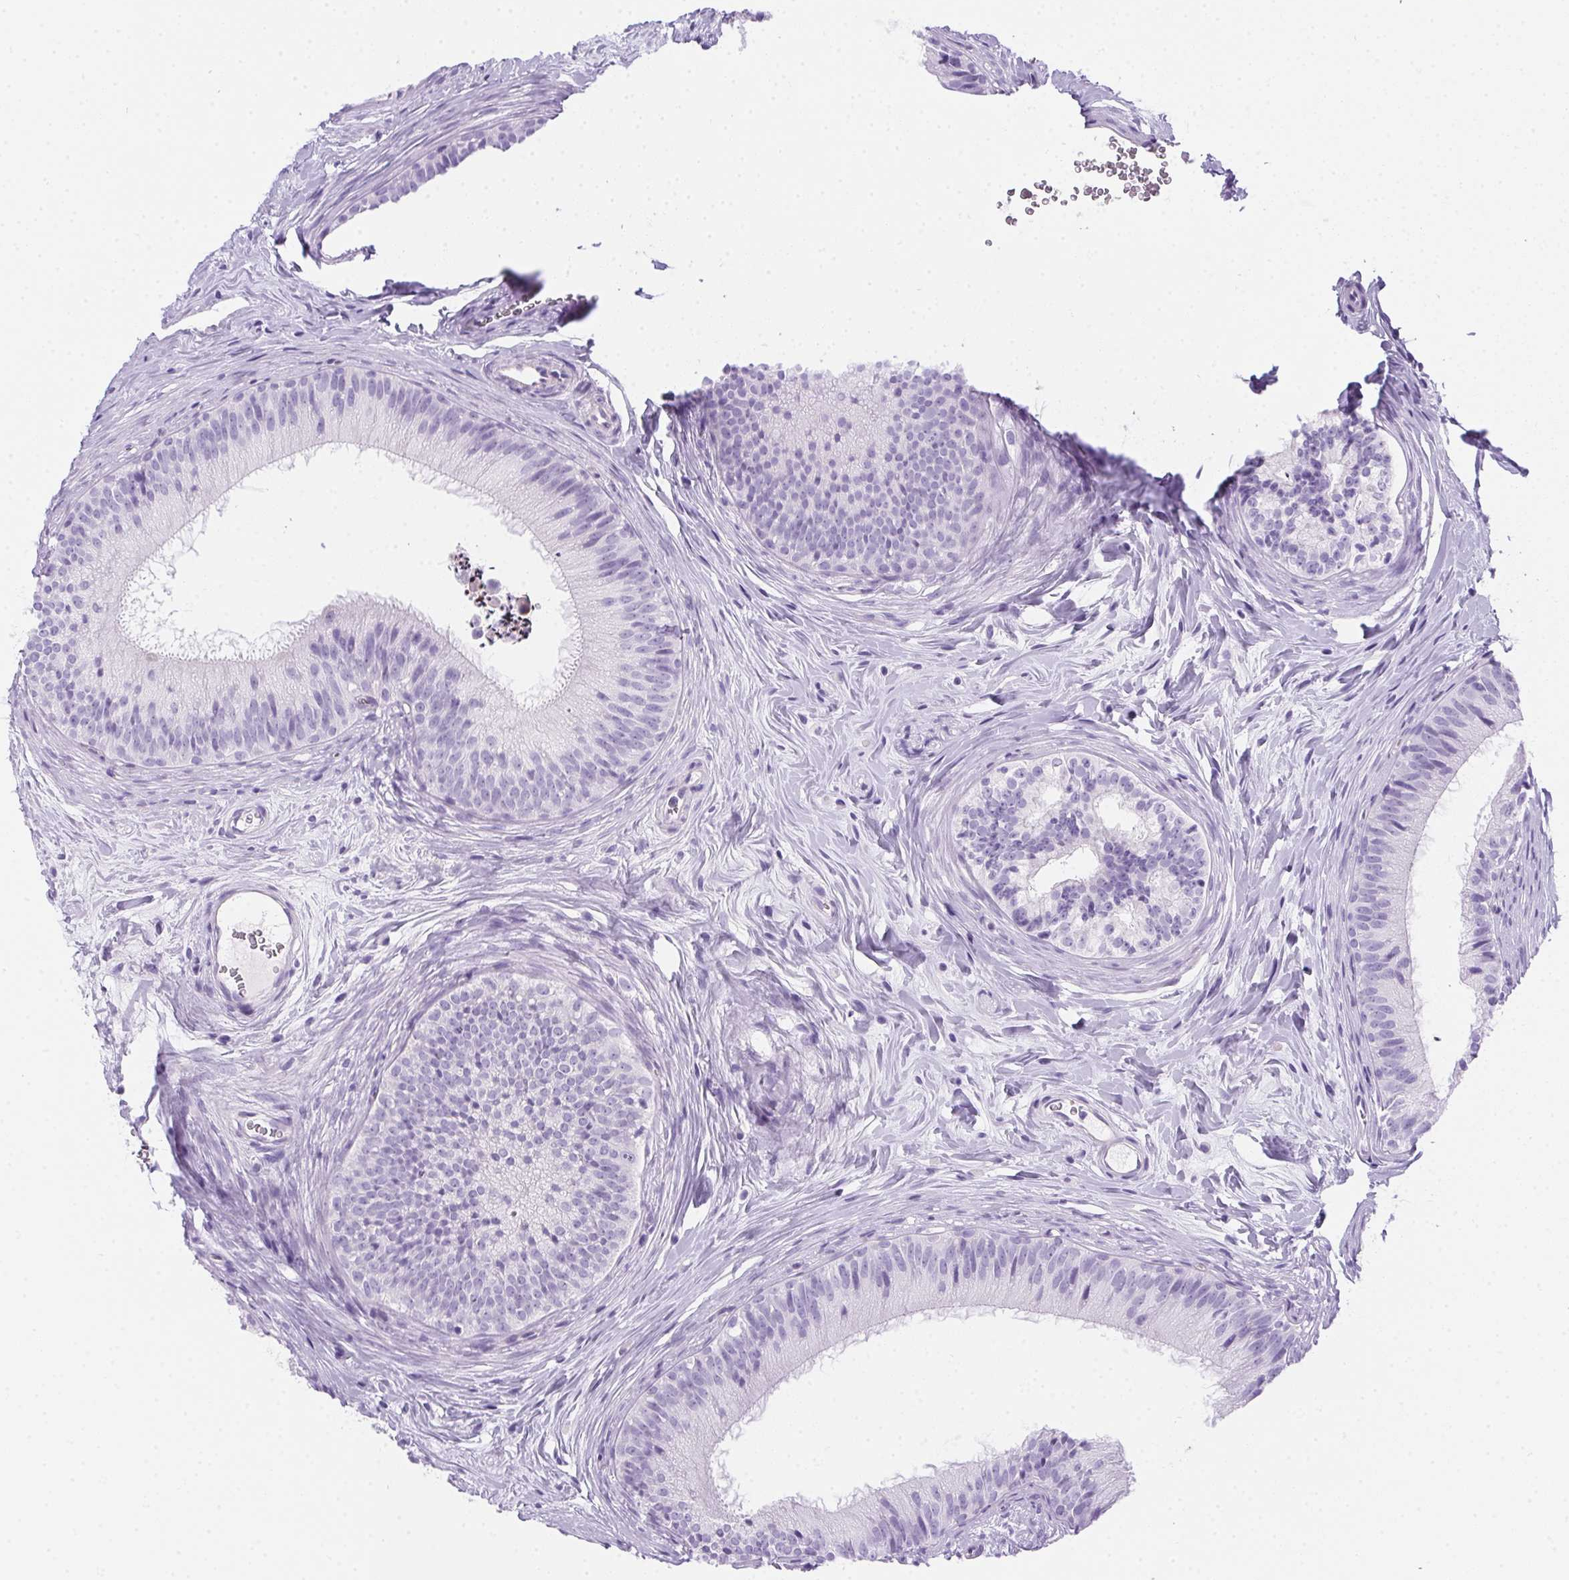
{"staining": {"intensity": "negative", "quantity": "none", "location": "none"}, "tissue": "epididymis", "cell_type": "Glandular cells", "image_type": "normal", "snomed": [{"axis": "morphology", "description": "Normal tissue, NOS"}, {"axis": "topography", "description": "Epididymis"}], "caption": "Epididymis was stained to show a protein in brown. There is no significant staining in glandular cells. (DAB (3,3'-diaminobenzidine) immunohistochemistry visualized using brightfield microscopy, high magnification).", "gene": "SPACA5B", "patient": {"sex": "male", "age": 24}}